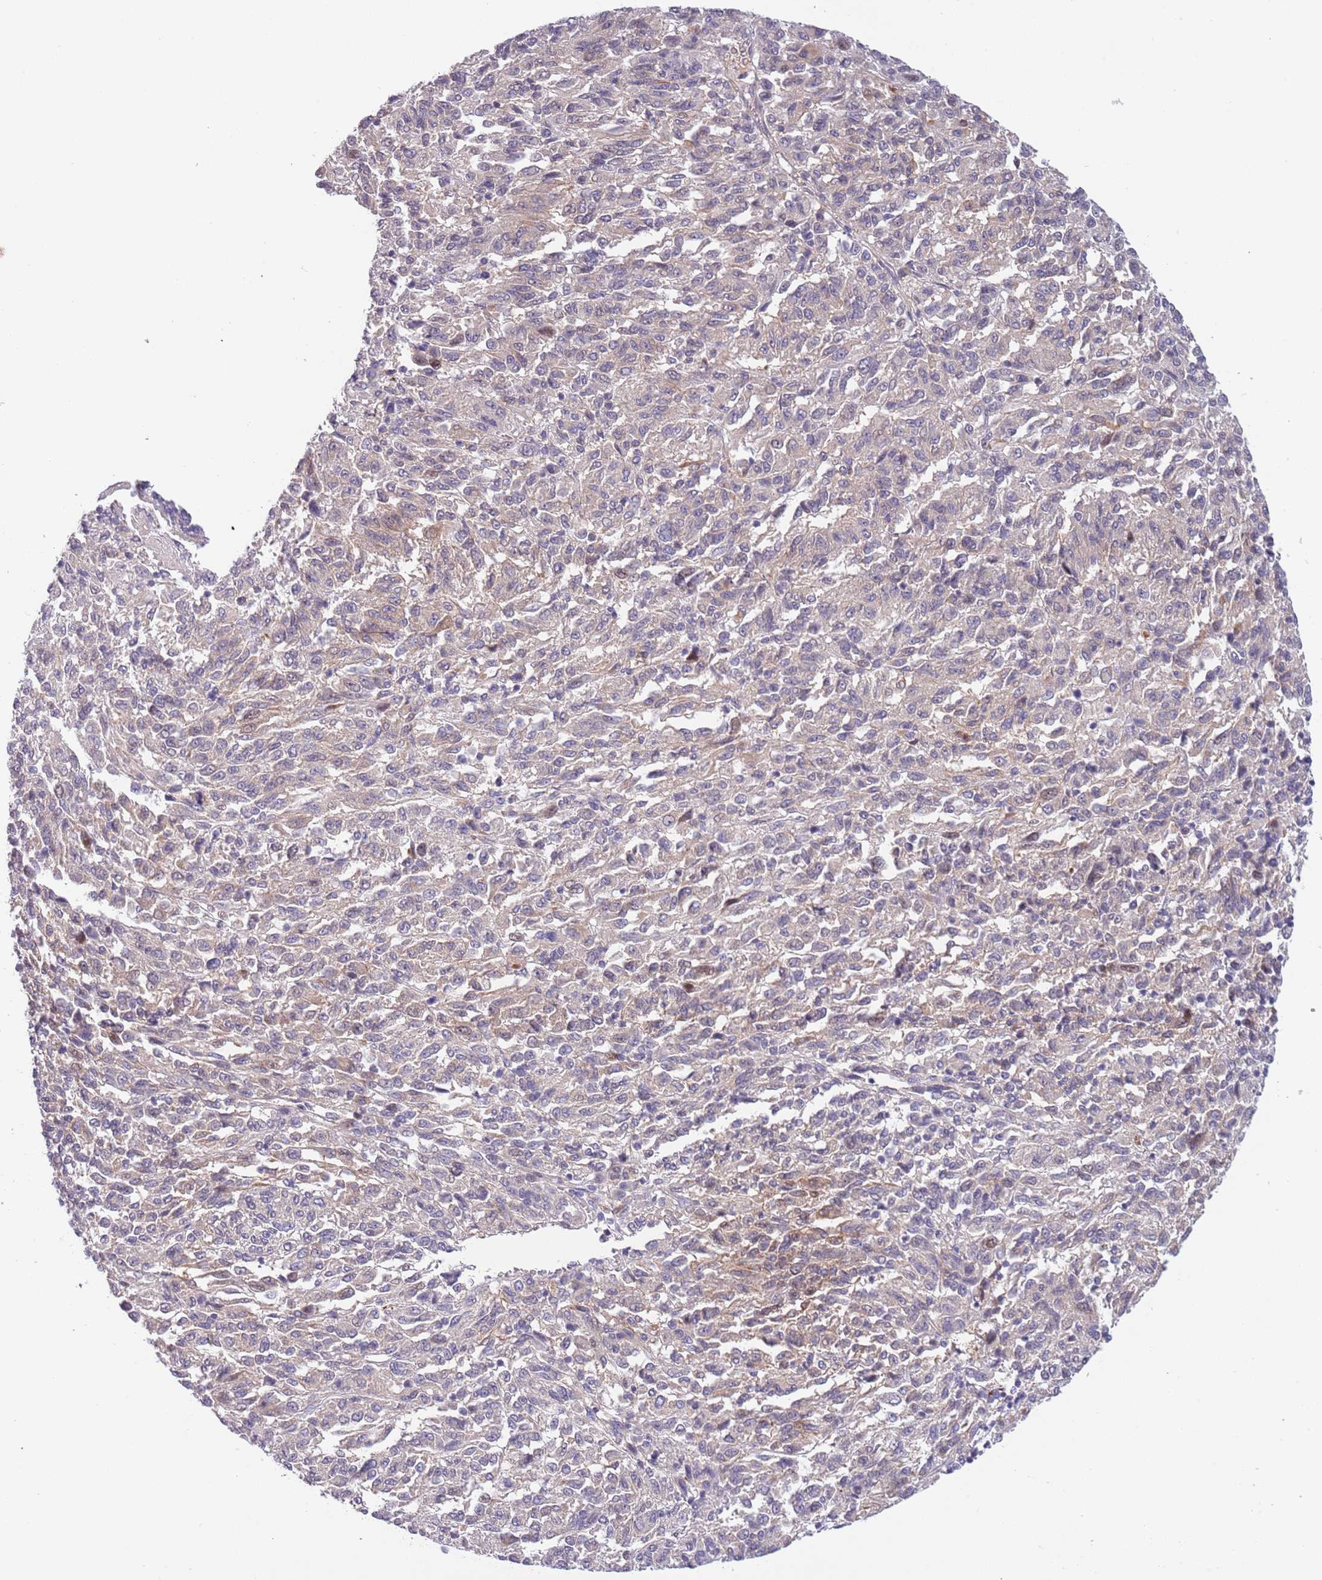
{"staining": {"intensity": "negative", "quantity": "none", "location": "none"}, "tissue": "melanoma", "cell_type": "Tumor cells", "image_type": "cancer", "snomed": [{"axis": "morphology", "description": "Malignant melanoma, Metastatic site"}, {"axis": "topography", "description": "Lung"}], "caption": "Tumor cells show no significant staining in melanoma.", "gene": "ZNF658", "patient": {"sex": "male", "age": 64}}